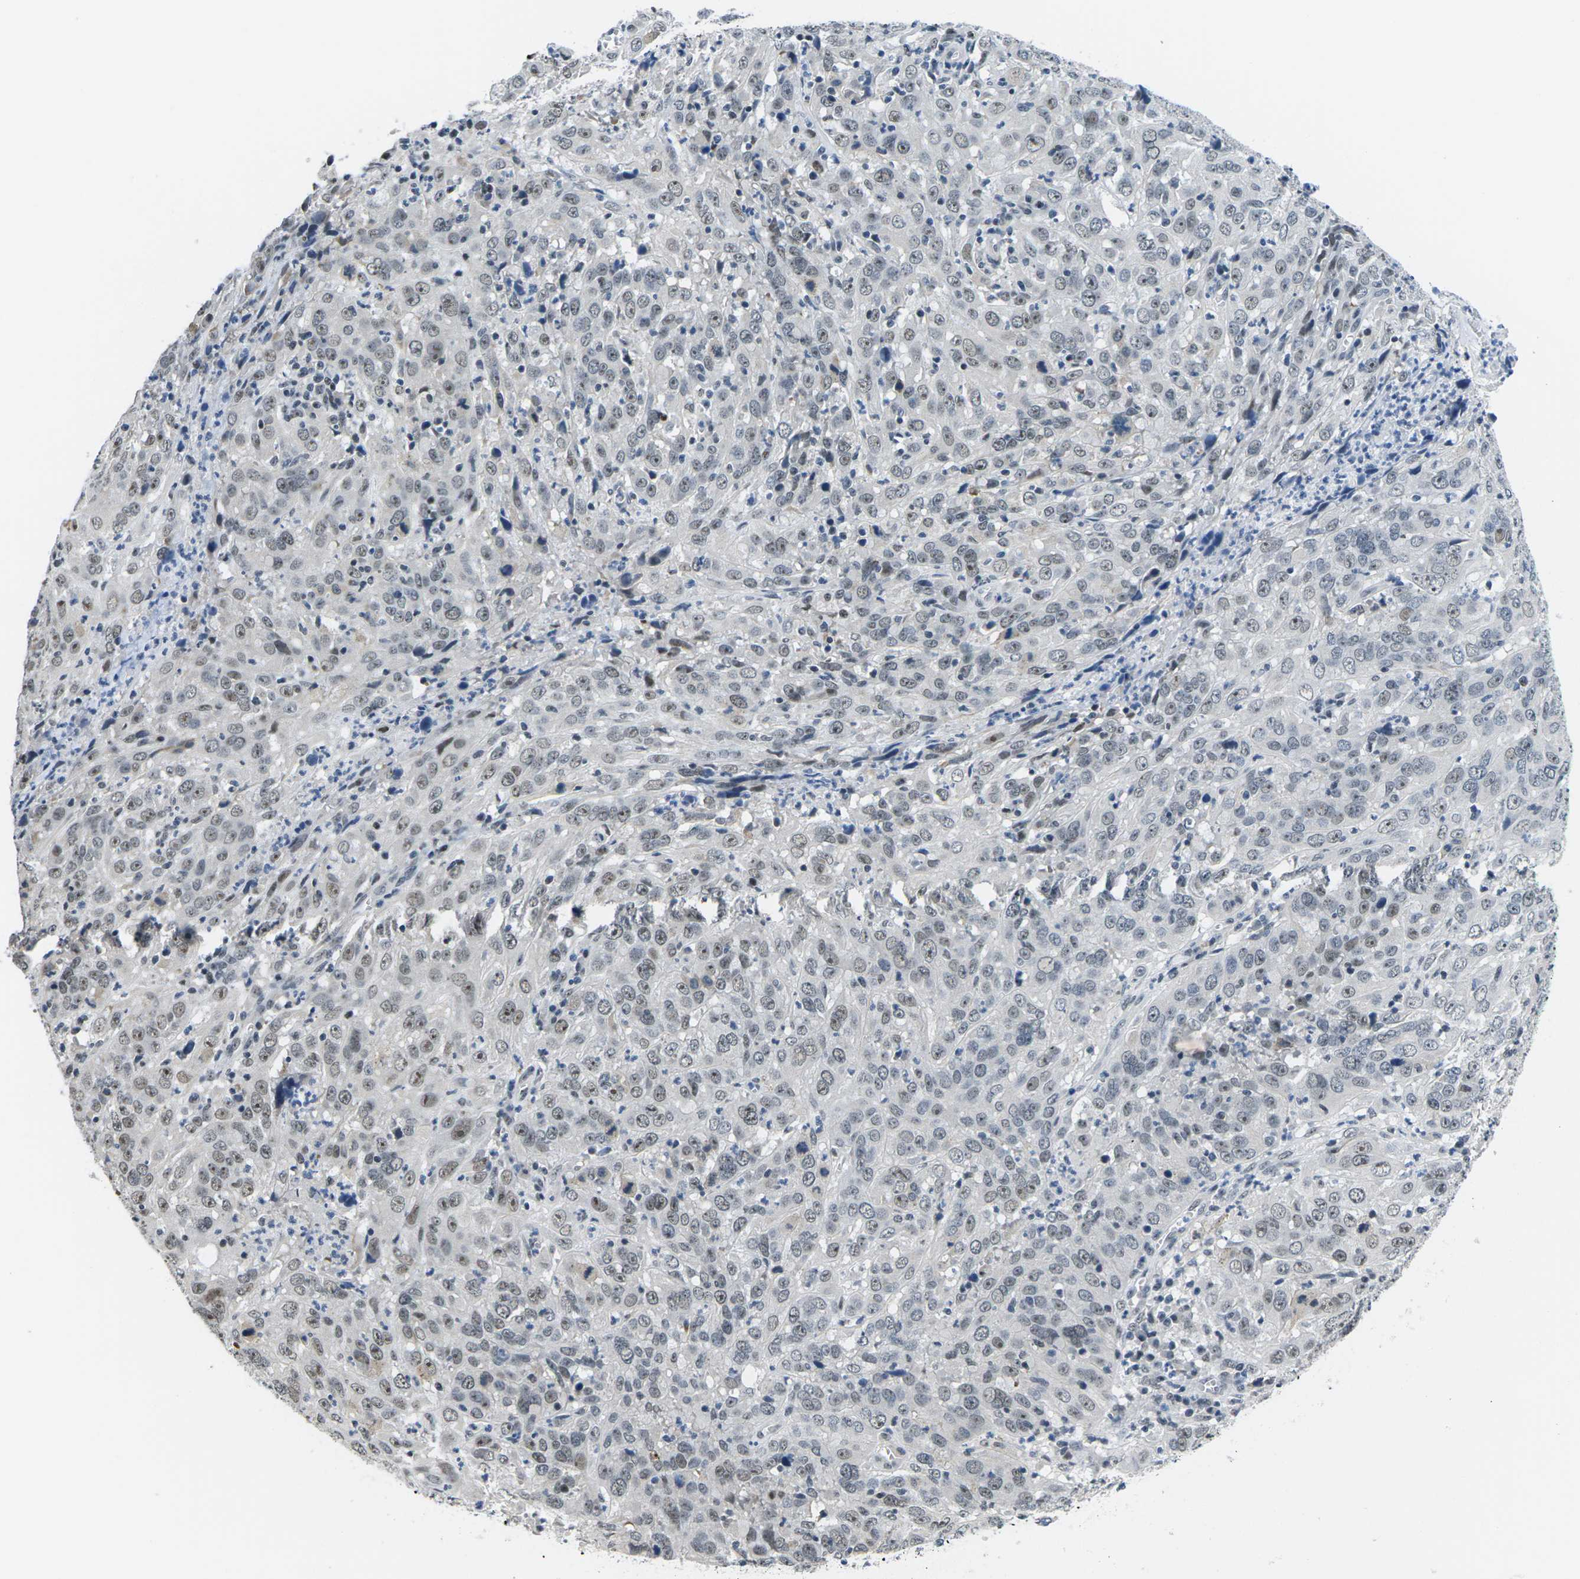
{"staining": {"intensity": "weak", "quantity": "25%-75%", "location": "nuclear"}, "tissue": "cervical cancer", "cell_type": "Tumor cells", "image_type": "cancer", "snomed": [{"axis": "morphology", "description": "Squamous cell carcinoma, NOS"}, {"axis": "topography", "description": "Cervix"}], "caption": "A brown stain highlights weak nuclear staining of a protein in cervical cancer tumor cells.", "gene": "NSRP1", "patient": {"sex": "female", "age": 32}}